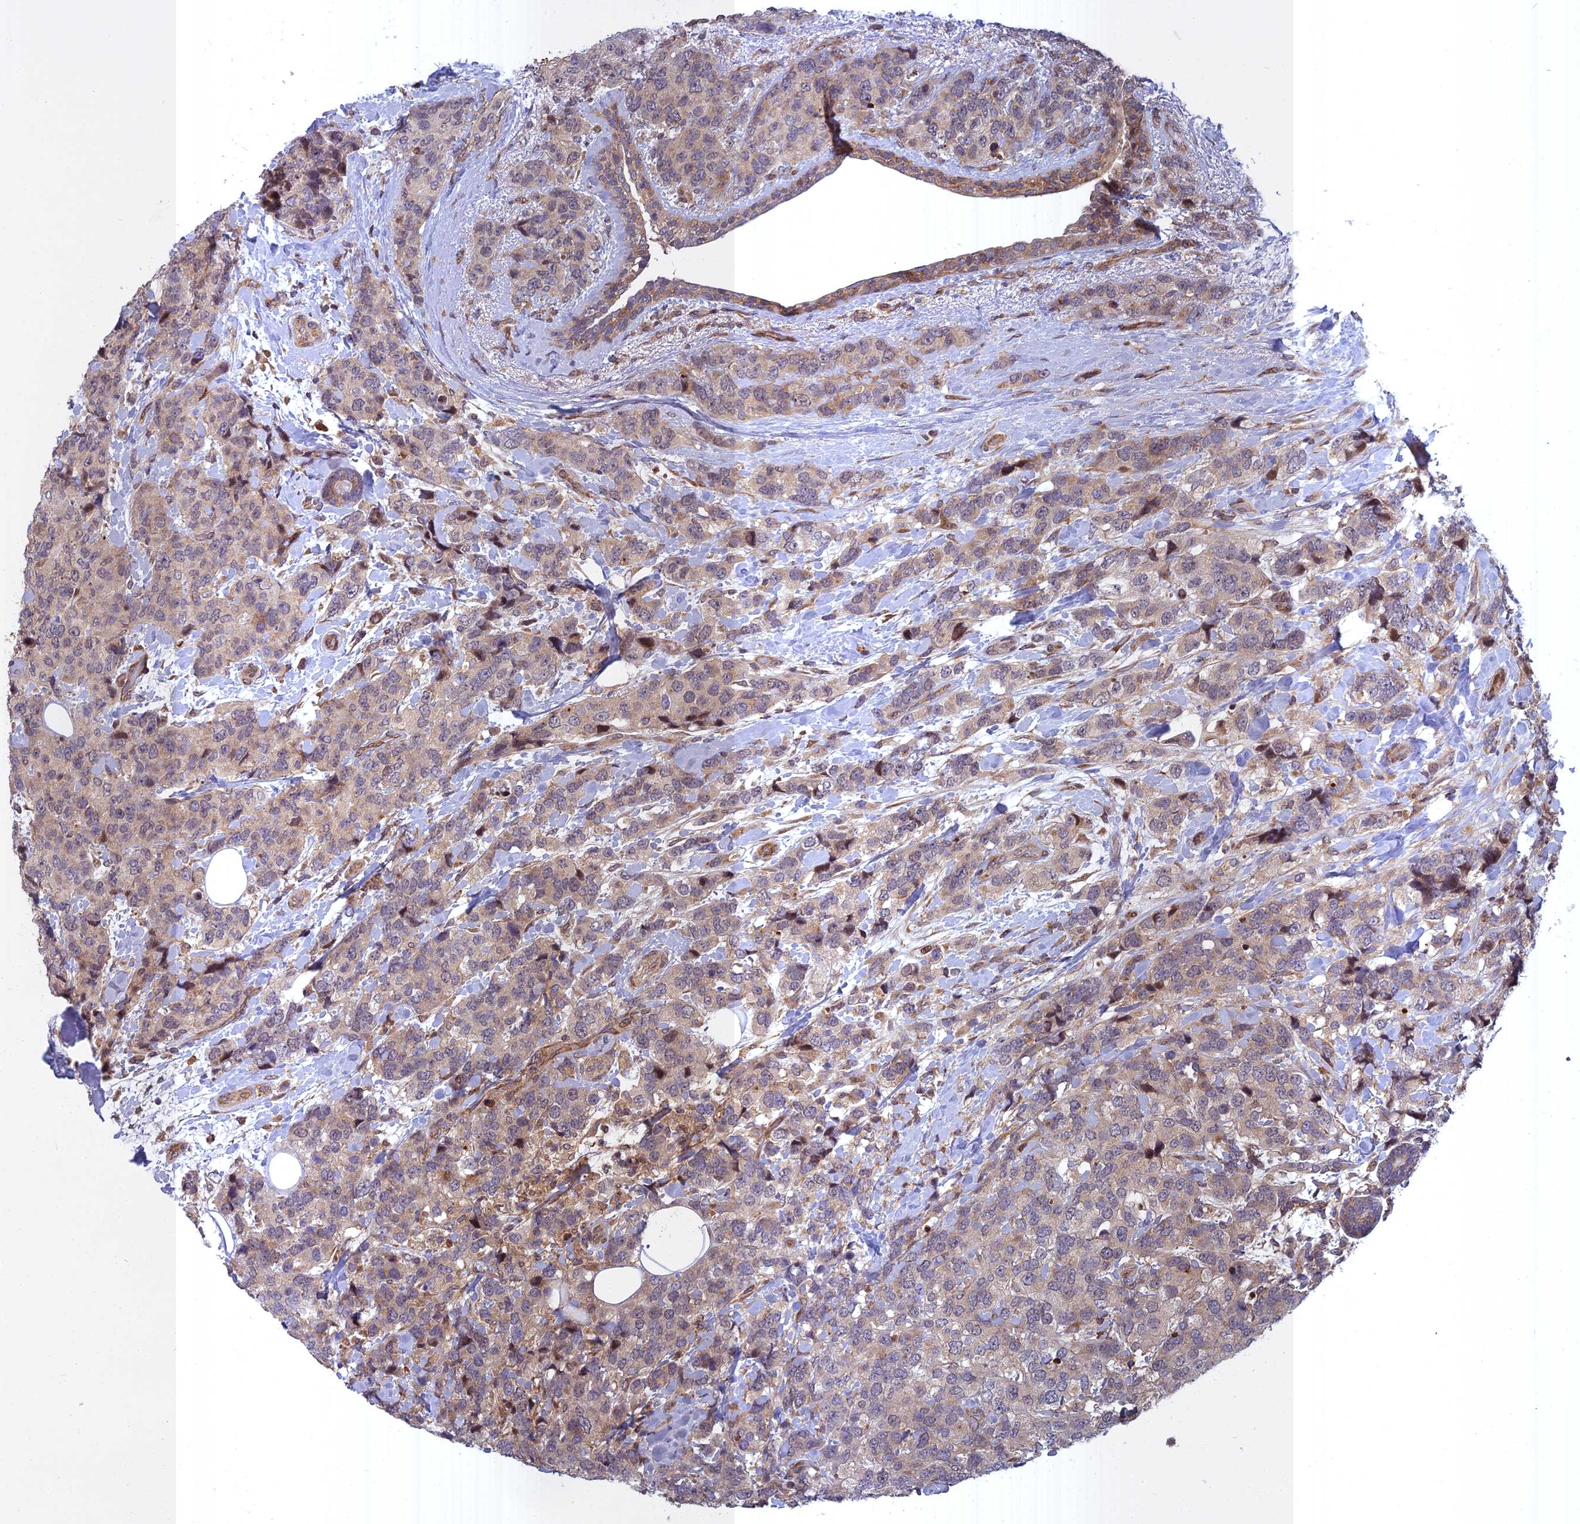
{"staining": {"intensity": "weak", "quantity": "25%-75%", "location": "cytoplasmic/membranous"}, "tissue": "breast cancer", "cell_type": "Tumor cells", "image_type": "cancer", "snomed": [{"axis": "morphology", "description": "Lobular carcinoma"}, {"axis": "topography", "description": "Breast"}], "caption": "Approximately 25%-75% of tumor cells in human breast cancer exhibit weak cytoplasmic/membranous protein staining as visualized by brown immunohistochemical staining.", "gene": "COMMD2", "patient": {"sex": "female", "age": 59}}